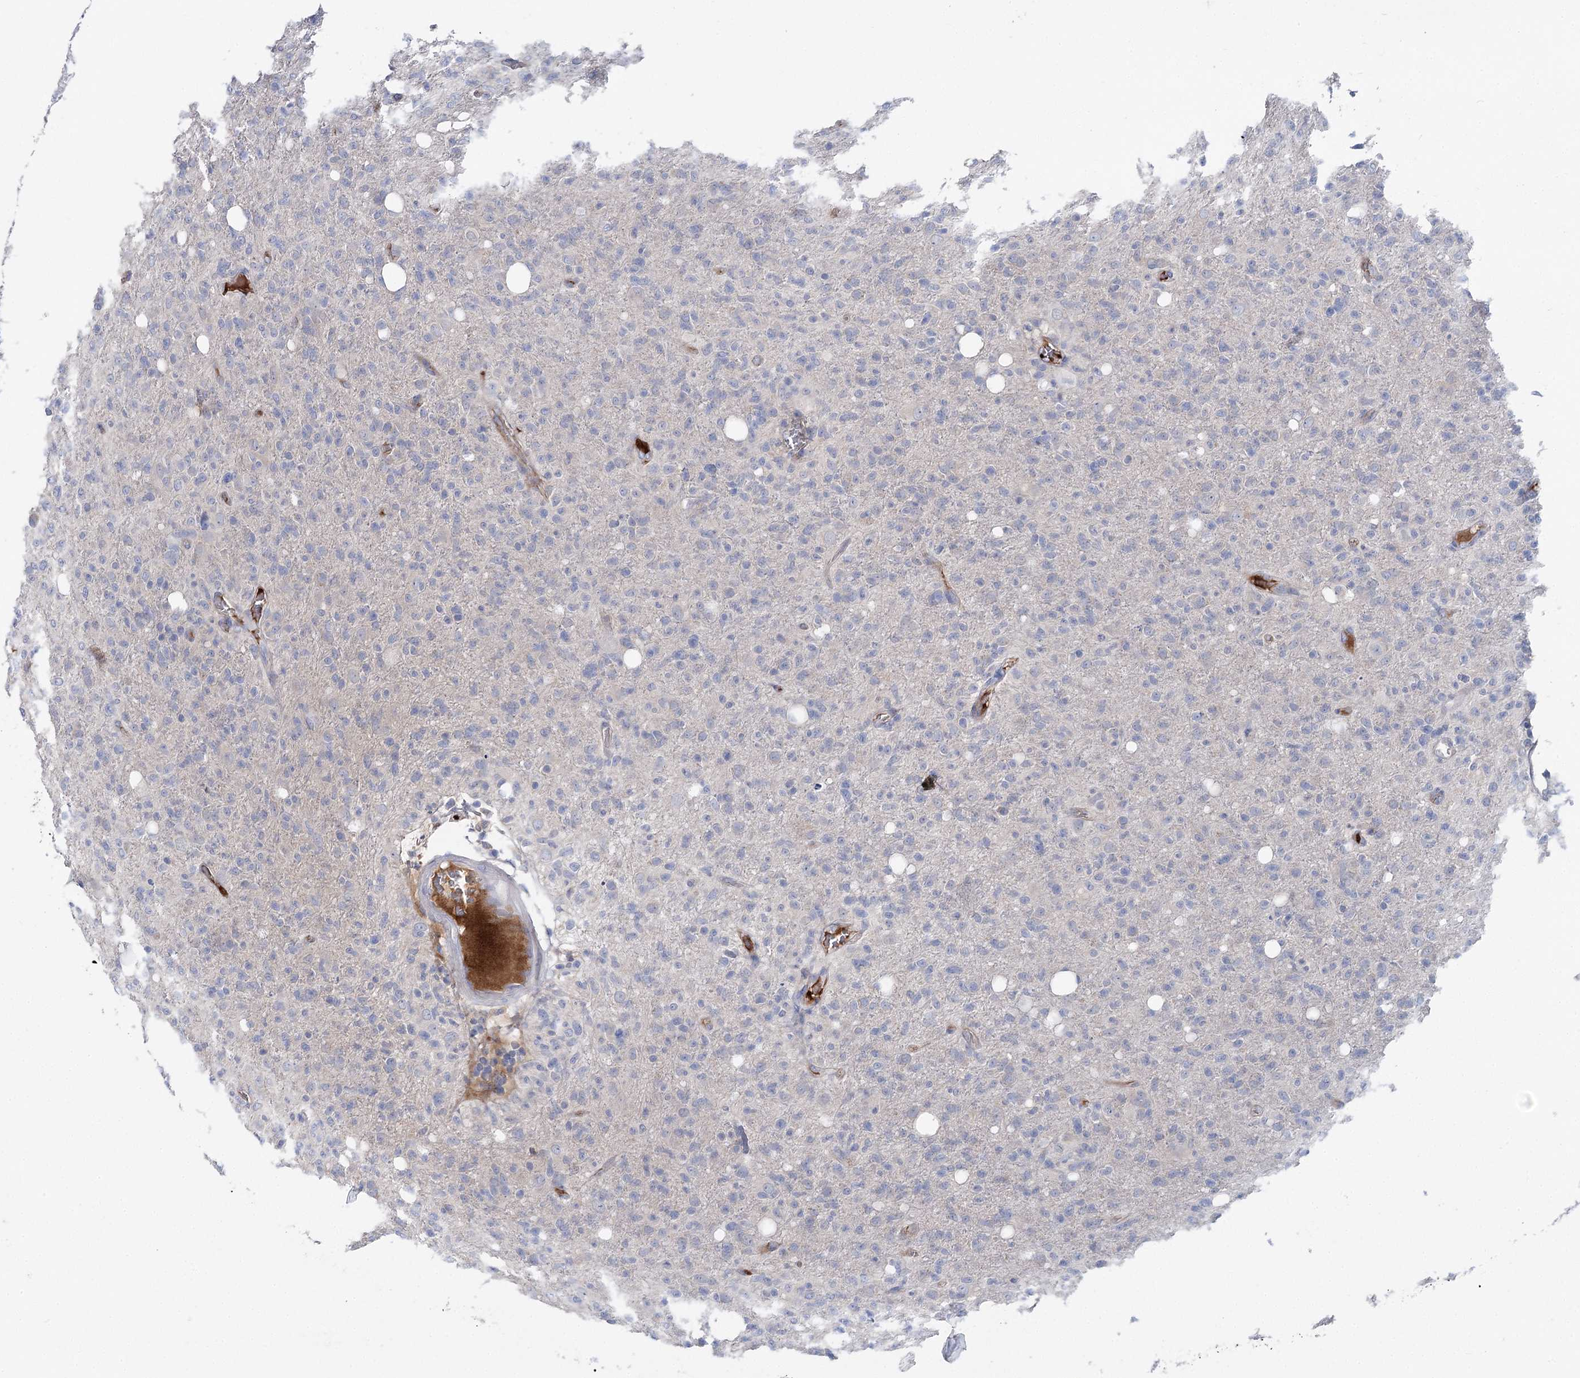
{"staining": {"intensity": "negative", "quantity": "none", "location": "none"}, "tissue": "glioma", "cell_type": "Tumor cells", "image_type": "cancer", "snomed": [{"axis": "morphology", "description": "Glioma, malignant, High grade"}, {"axis": "topography", "description": "Brain"}], "caption": "Tumor cells are negative for brown protein staining in glioma.", "gene": "LRRC14B", "patient": {"sex": "female", "age": 57}}